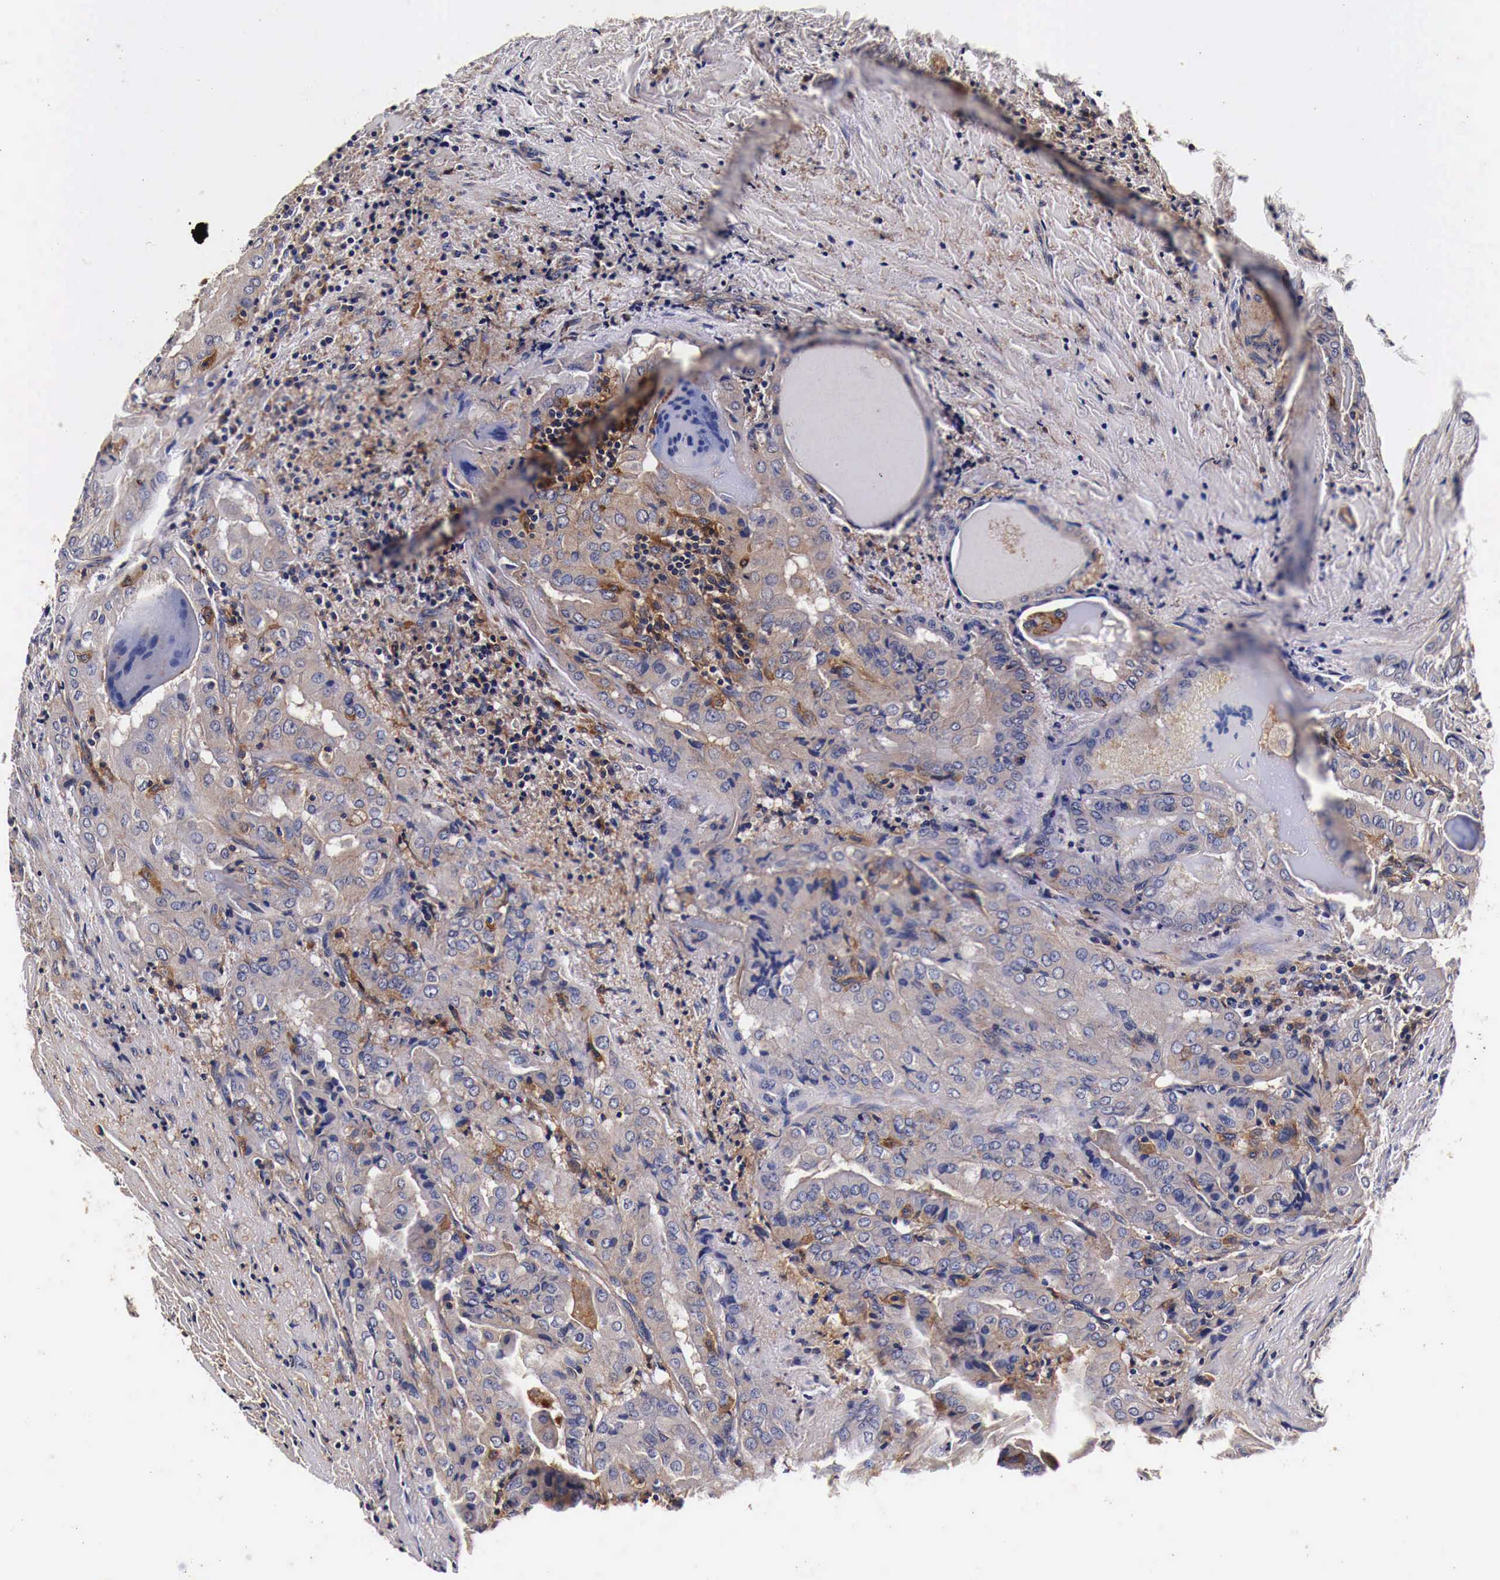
{"staining": {"intensity": "weak", "quantity": ">75%", "location": "cytoplasmic/membranous"}, "tissue": "thyroid cancer", "cell_type": "Tumor cells", "image_type": "cancer", "snomed": [{"axis": "morphology", "description": "Papillary adenocarcinoma, NOS"}, {"axis": "topography", "description": "Thyroid gland"}], "caption": "Immunohistochemistry (IHC) (DAB (3,3'-diaminobenzidine)) staining of thyroid cancer exhibits weak cytoplasmic/membranous protein positivity in approximately >75% of tumor cells. (IHC, brightfield microscopy, high magnification).", "gene": "RP2", "patient": {"sex": "female", "age": 71}}